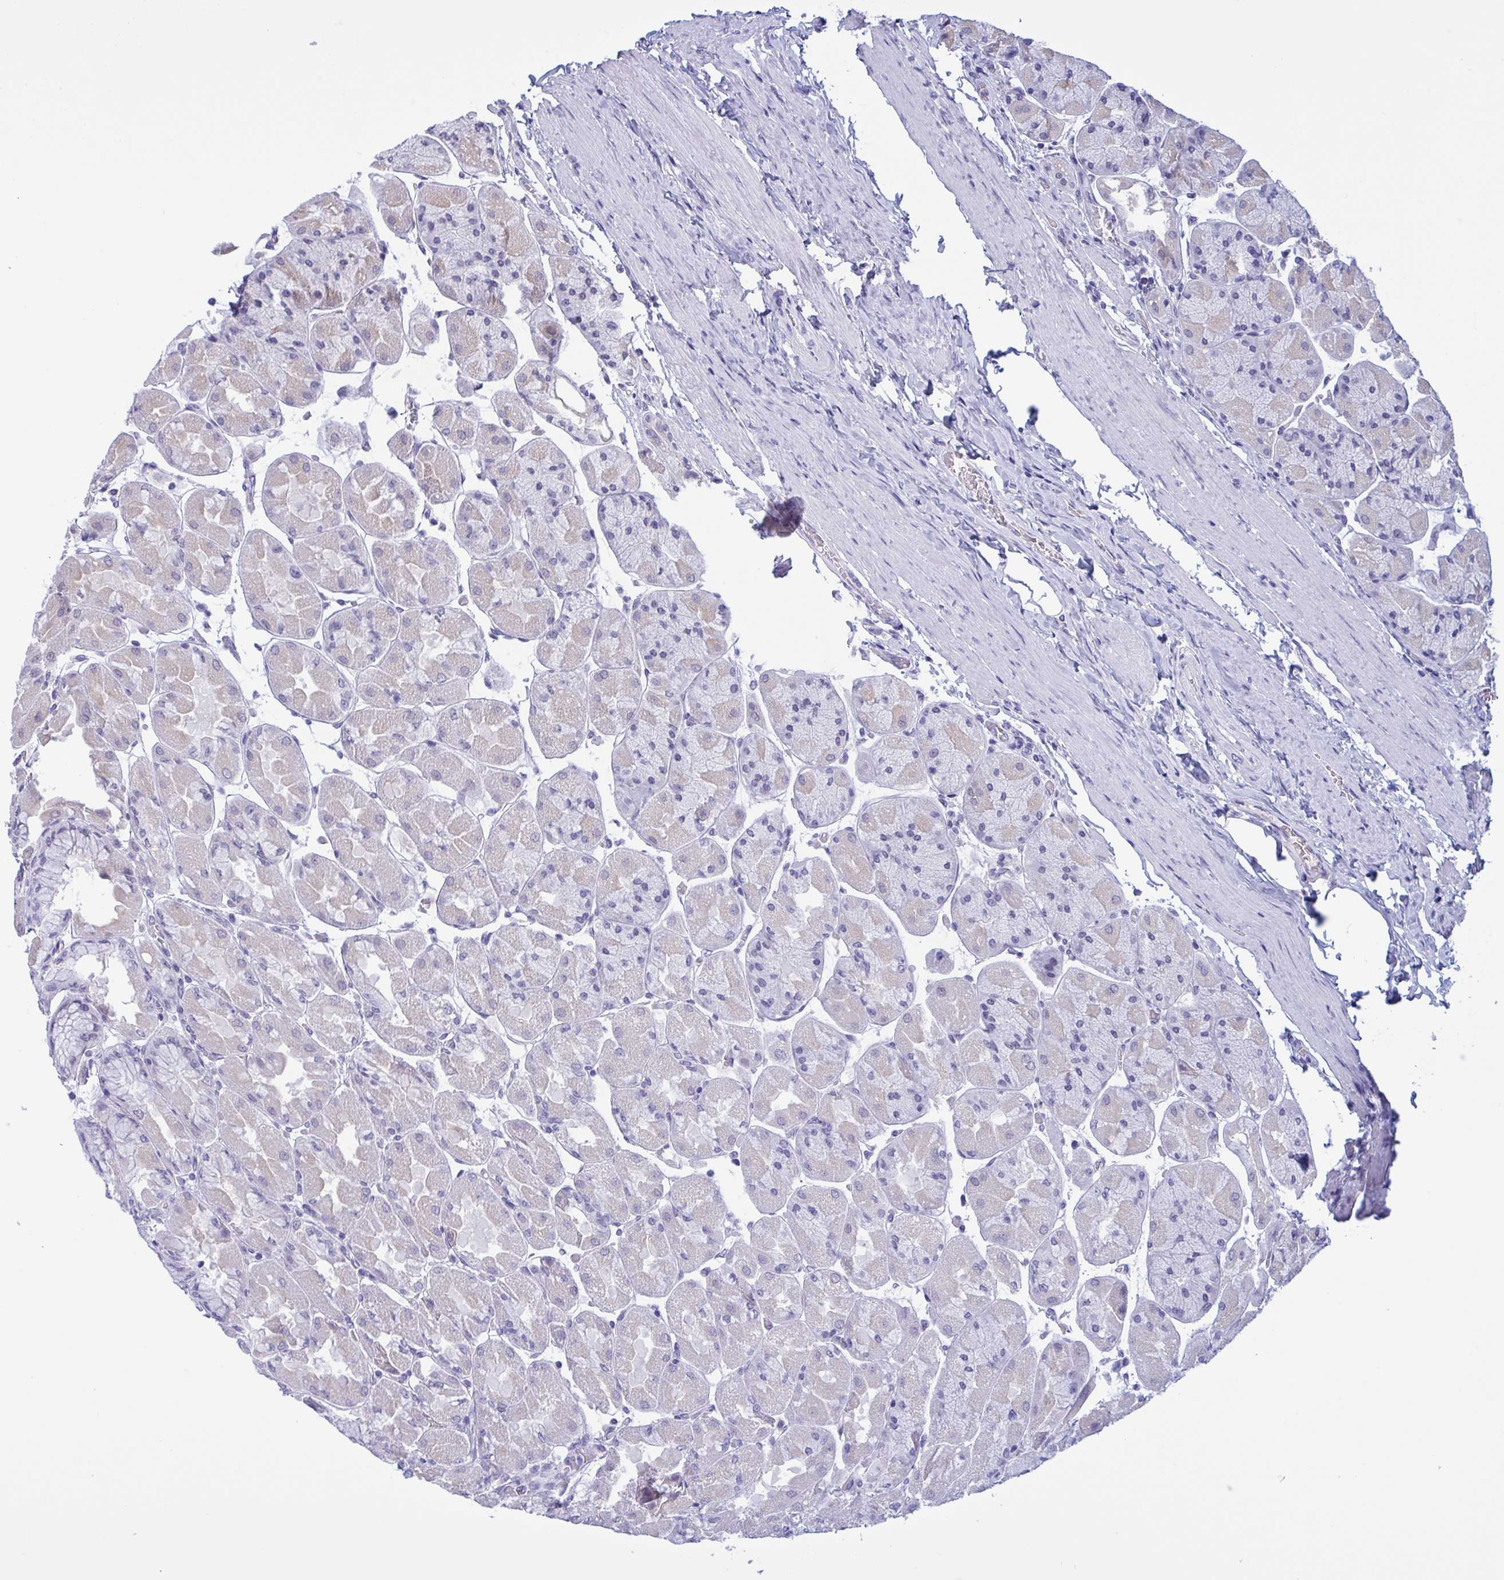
{"staining": {"intensity": "negative", "quantity": "none", "location": "none"}, "tissue": "stomach", "cell_type": "Glandular cells", "image_type": "normal", "snomed": [{"axis": "morphology", "description": "Normal tissue, NOS"}, {"axis": "topography", "description": "Stomach"}], "caption": "Immunohistochemistry photomicrograph of normal stomach: stomach stained with DAB (3,3'-diaminobenzidine) exhibits no significant protein positivity in glandular cells.", "gene": "SERPINB13", "patient": {"sex": "female", "age": 61}}